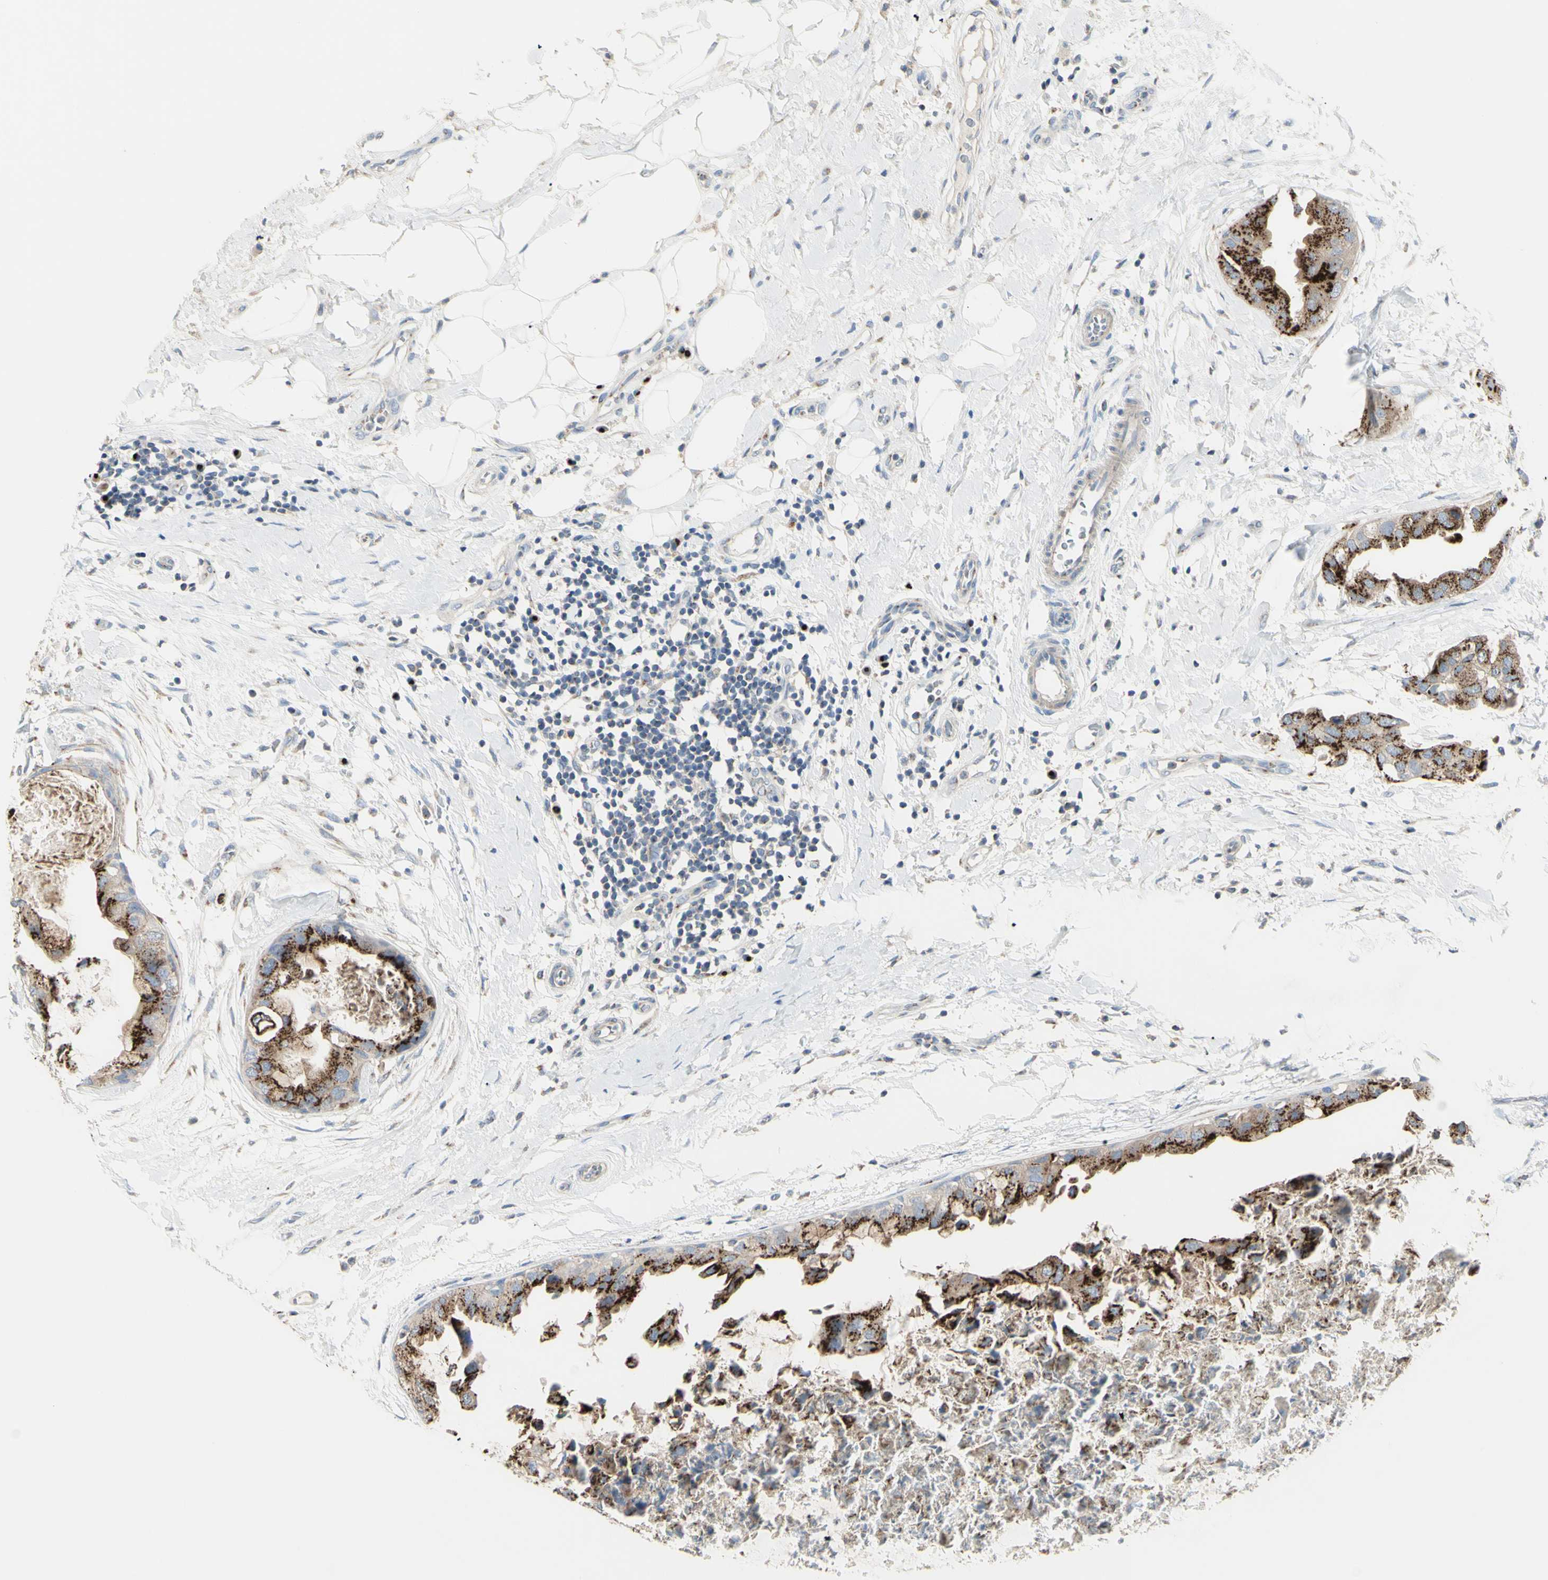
{"staining": {"intensity": "moderate", "quantity": ">75%", "location": "cytoplasmic/membranous"}, "tissue": "breast cancer", "cell_type": "Tumor cells", "image_type": "cancer", "snomed": [{"axis": "morphology", "description": "Duct carcinoma"}, {"axis": "topography", "description": "Breast"}], "caption": "Approximately >75% of tumor cells in human breast cancer exhibit moderate cytoplasmic/membranous protein positivity as visualized by brown immunohistochemical staining.", "gene": "B4GALT3", "patient": {"sex": "female", "age": 40}}